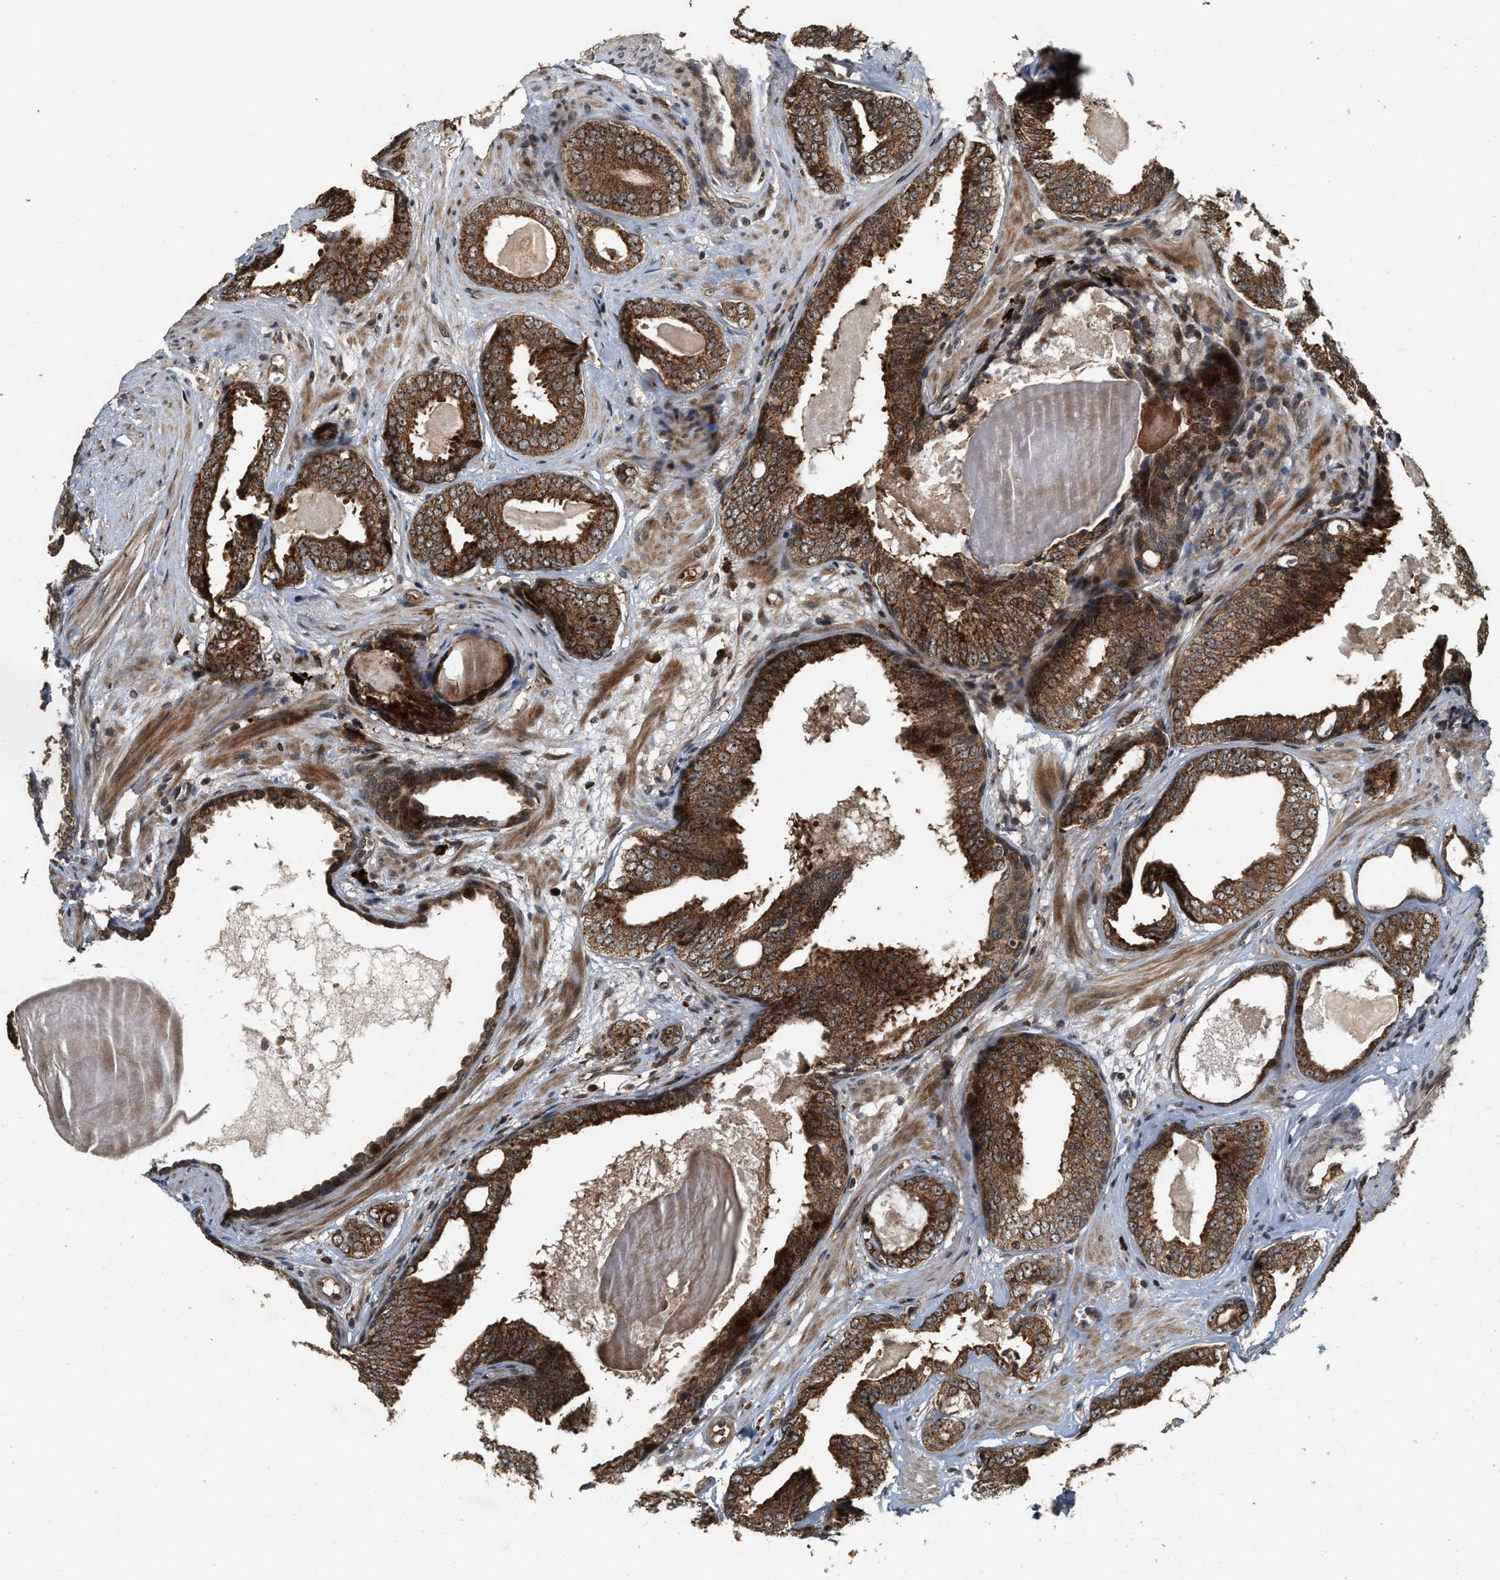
{"staining": {"intensity": "strong", "quantity": ">75%", "location": "cytoplasmic/membranous,nuclear"}, "tissue": "prostate cancer", "cell_type": "Tumor cells", "image_type": "cancer", "snomed": [{"axis": "morphology", "description": "Adenocarcinoma, Medium grade"}, {"axis": "topography", "description": "Prostate"}], "caption": "Immunohistochemistry (IHC) micrograph of prostate cancer (medium-grade adenocarcinoma) stained for a protein (brown), which exhibits high levels of strong cytoplasmic/membranous and nuclear positivity in about >75% of tumor cells.", "gene": "ELP2", "patient": {"sex": "male", "age": 79}}